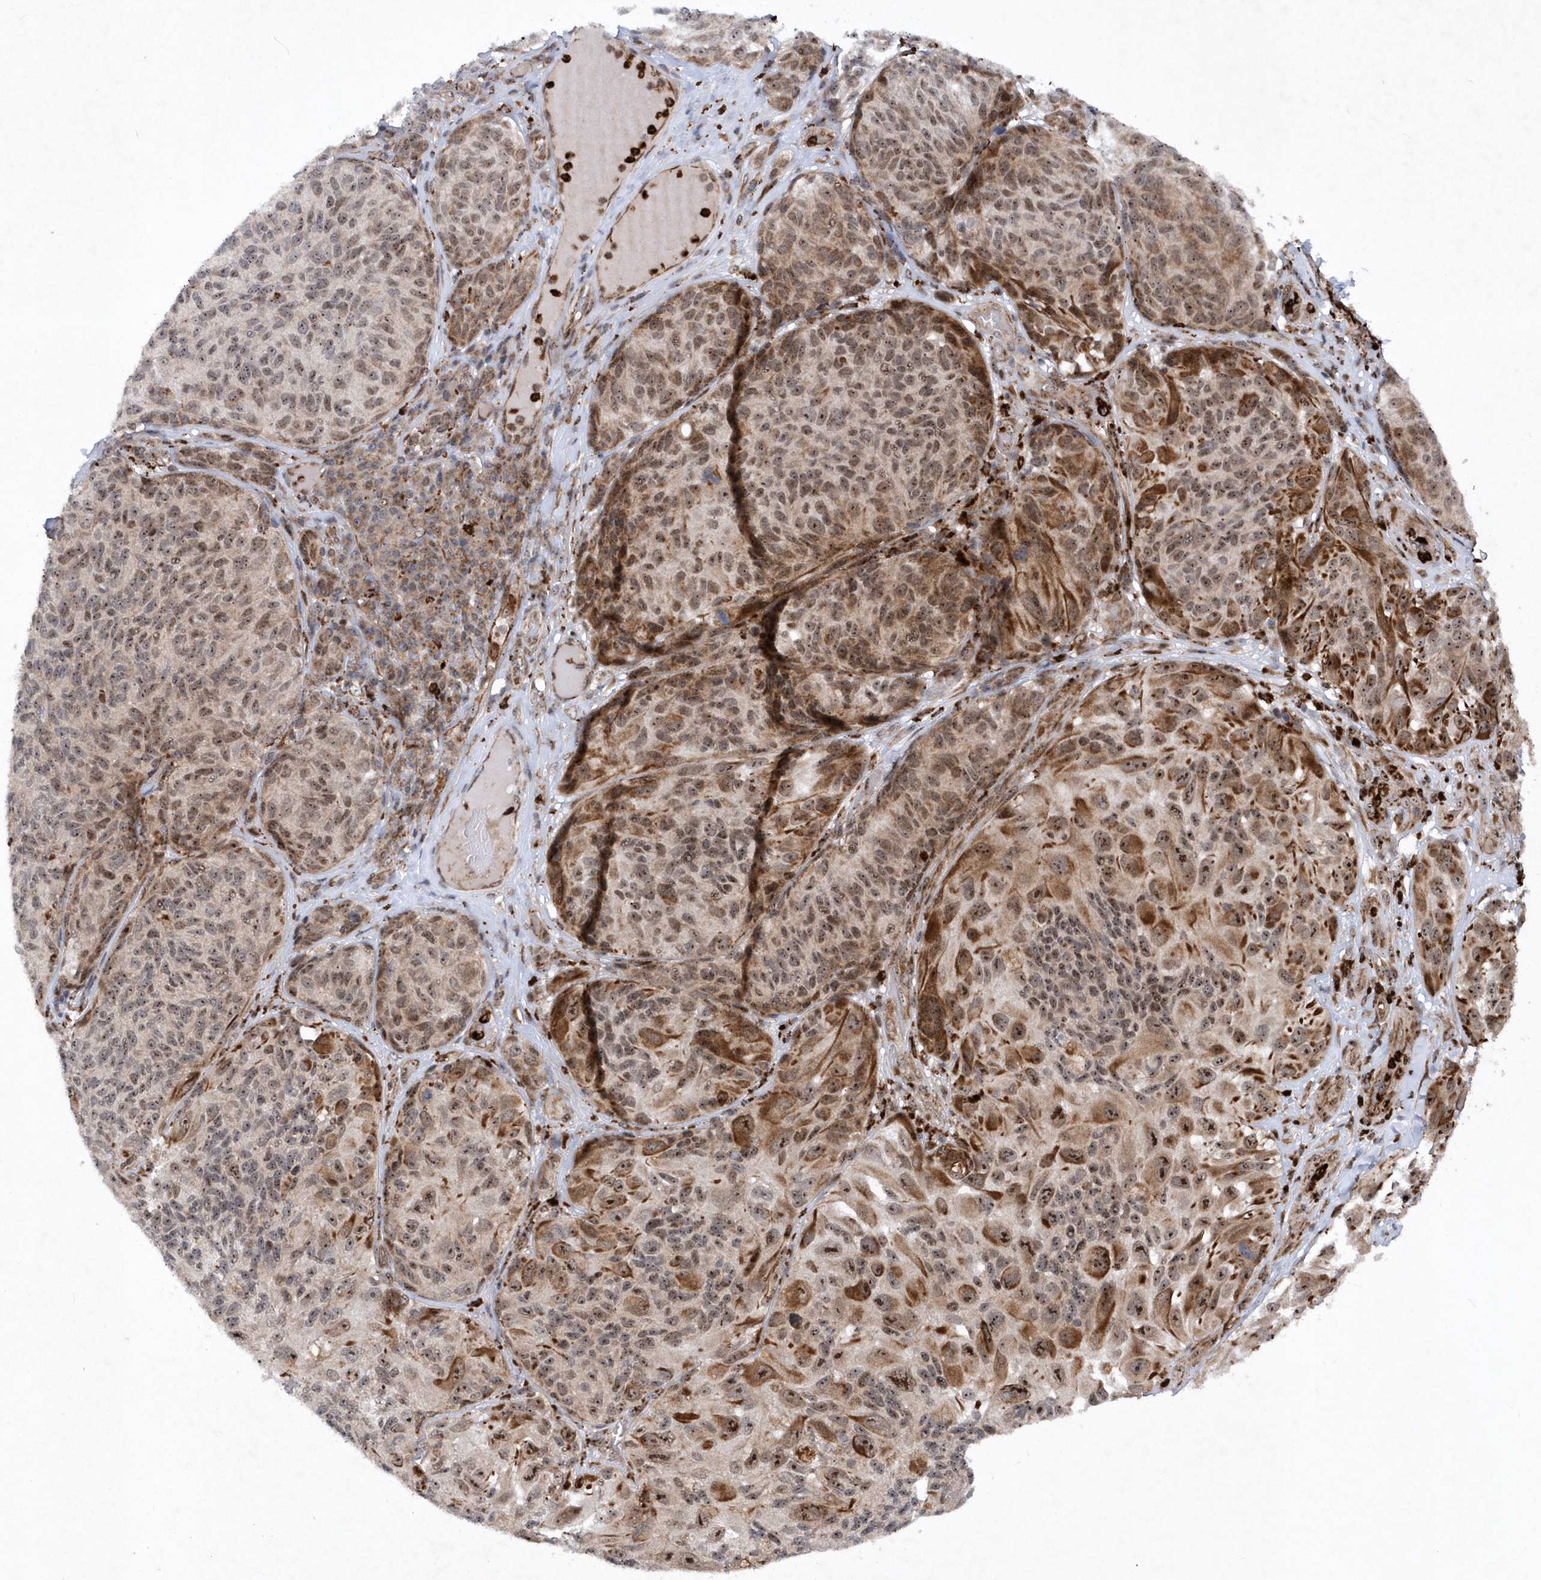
{"staining": {"intensity": "moderate", "quantity": ">75%", "location": "cytoplasmic/membranous,nuclear"}, "tissue": "melanoma", "cell_type": "Tumor cells", "image_type": "cancer", "snomed": [{"axis": "morphology", "description": "Malignant melanoma, NOS"}, {"axis": "topography", "description": "Skin"}], "caption": "Immunohistochemical staining of malignant melanoma demonstrates medium levels of moderate cytoplasmic/membranous and nuclear positivity in about >75% of tumor cells.", "gene": "SOWAHB", "patient": {"sex": "female", "age": 73}}